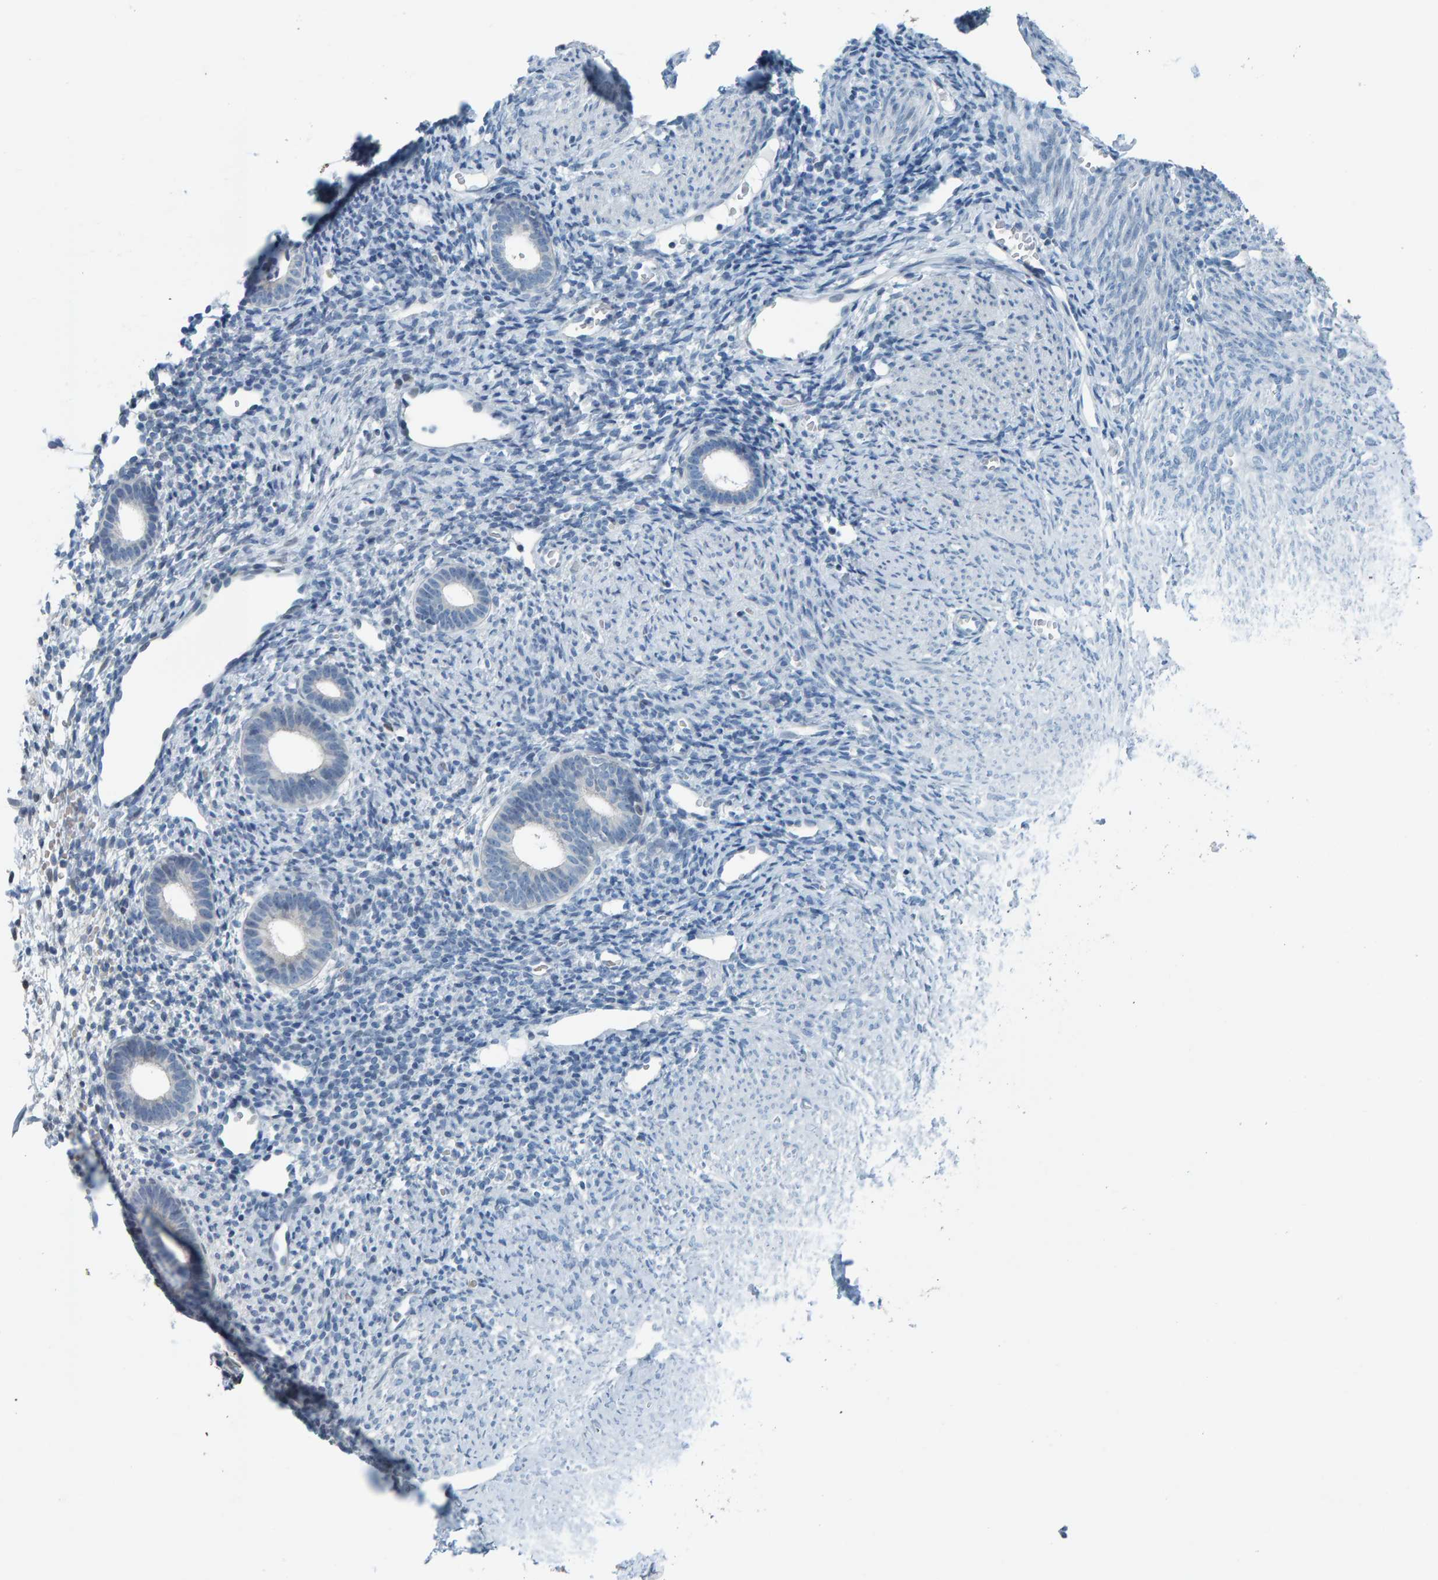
{"staining": {"intensity": "negative", "quantity": "none", "location": "none"}, "tissue": "endometrium", "cell_type": "Cells in endometrial stroma", "image_type": "normal", "snomed": [{"axis": "morphology", "description": "Normal tissue, NOS"}, {"axis": "morphology", "description": "Adenocarcinoma, NOS"}, {"axis": "topography", "description": "Endometrium"}], "caption": "DAB (3,3'-diaminobenzidine) immunohistochemical staining of normal human endometrium shows no significant expression in cells in endometrial stroma. (DAB (3,3'-diaminobenzidine) immunohistochemistry visualized using brightfield microscopy, high magnification).", "gene": "CNP", "patient": {"sex": "female", "age": 57}}